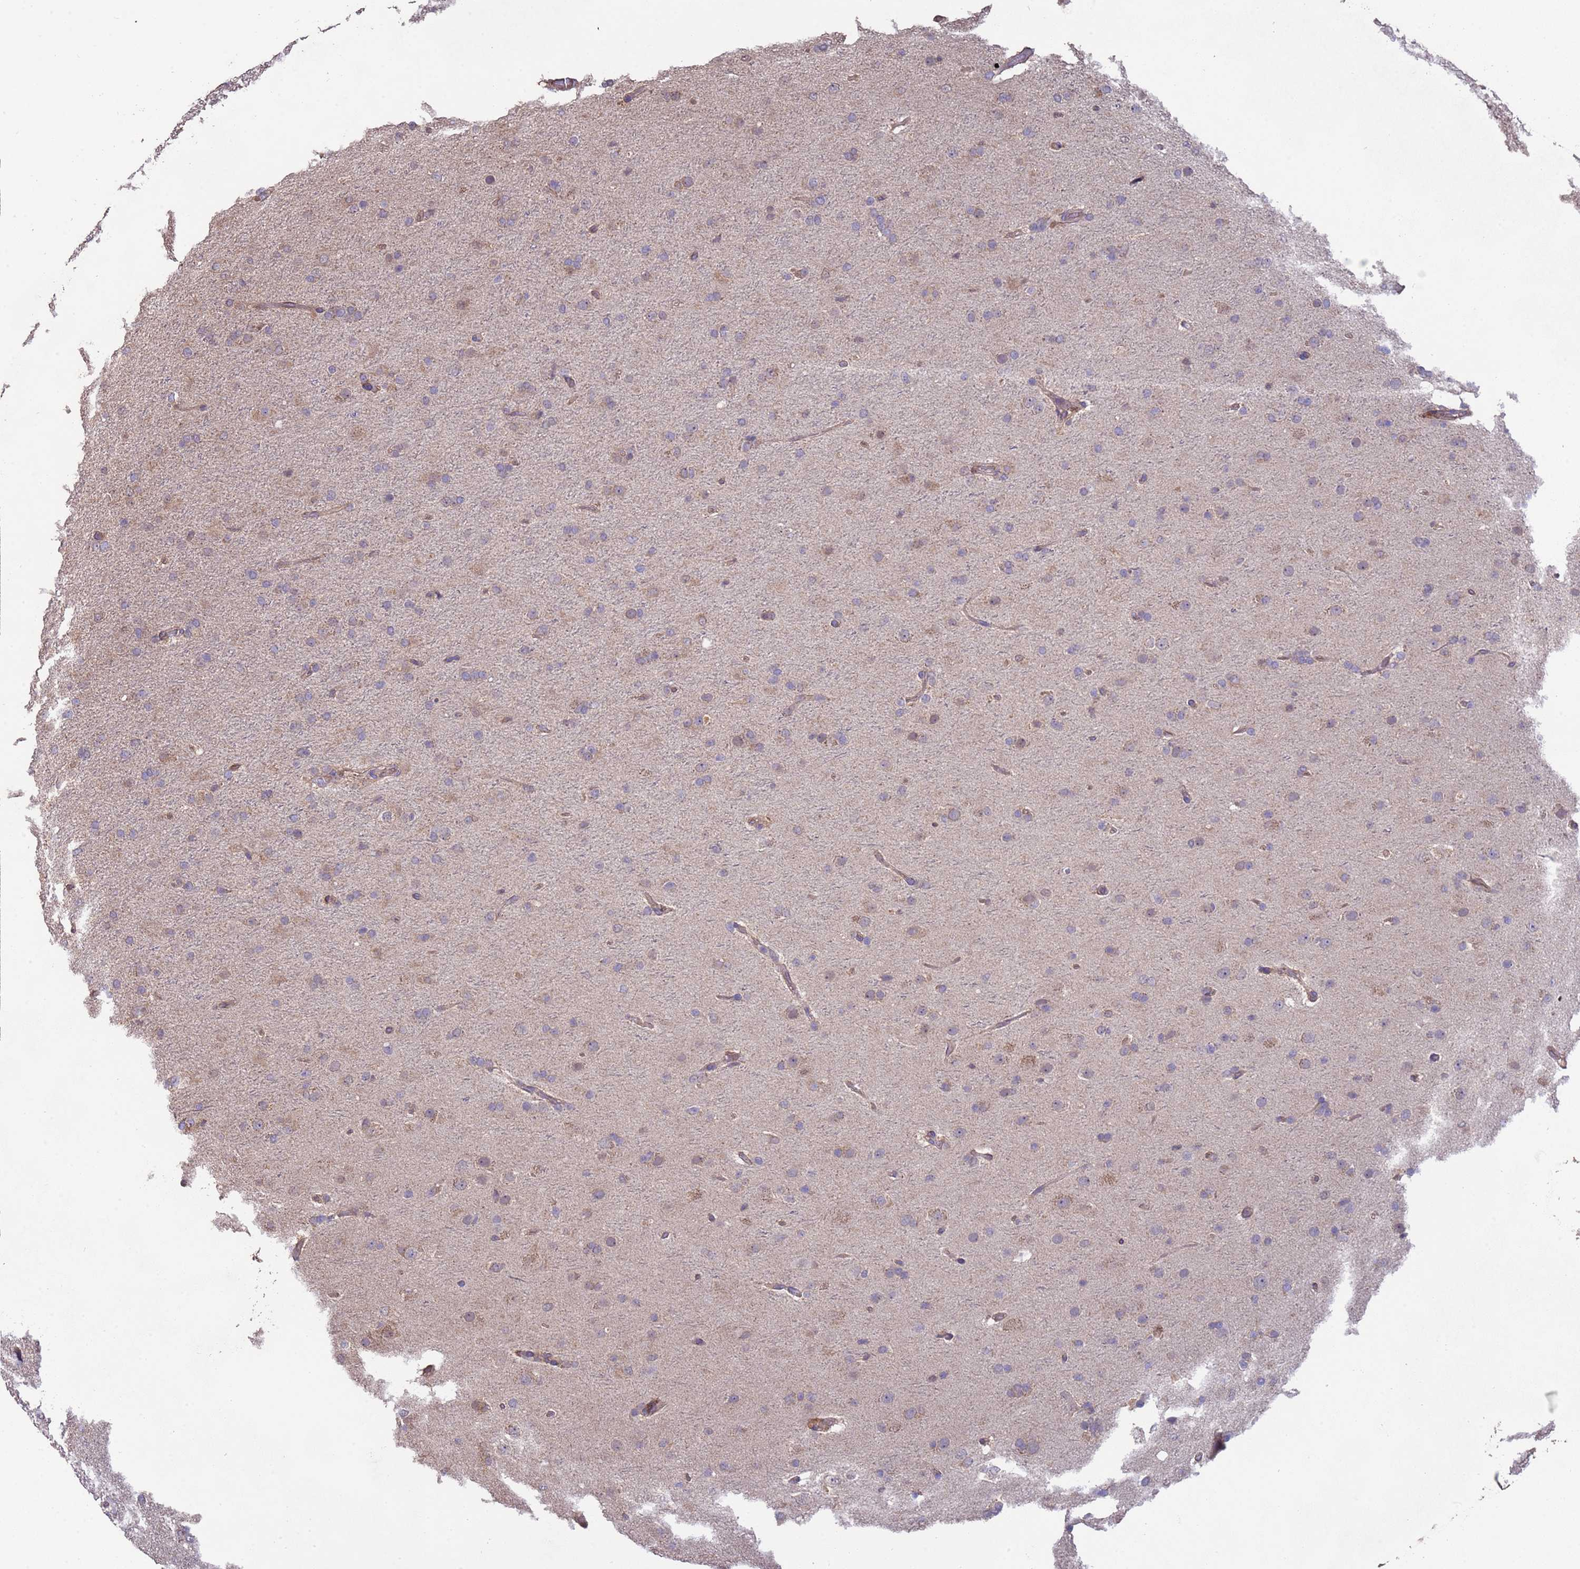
{"staining": {"intensity": "weak", "quantity": "<25%", "location": "cytoplasmic/membranous"}, "tissue": "glioma", "cell_type": "Tumor cells", "image_type": "cancer", "snomed": [{"axis": "morphology", "description": "Glioma, malignant, Low grade"}, {"axis": "topography", "description": "Brain"}], "caption": "IHC photomicrograph of neoplastic tissue: human malignant low-grade glioma stained with DAB displays no significant protein positivity in tumor cells. (Stains: DAB (3,3'-diaminobenzidine) IHC with hematoxylin counter stain, Microscopy: brightfield microscopy at high magnification).", "gene": "NPHP1", "patient": {"sex": "male", "age": 65}}